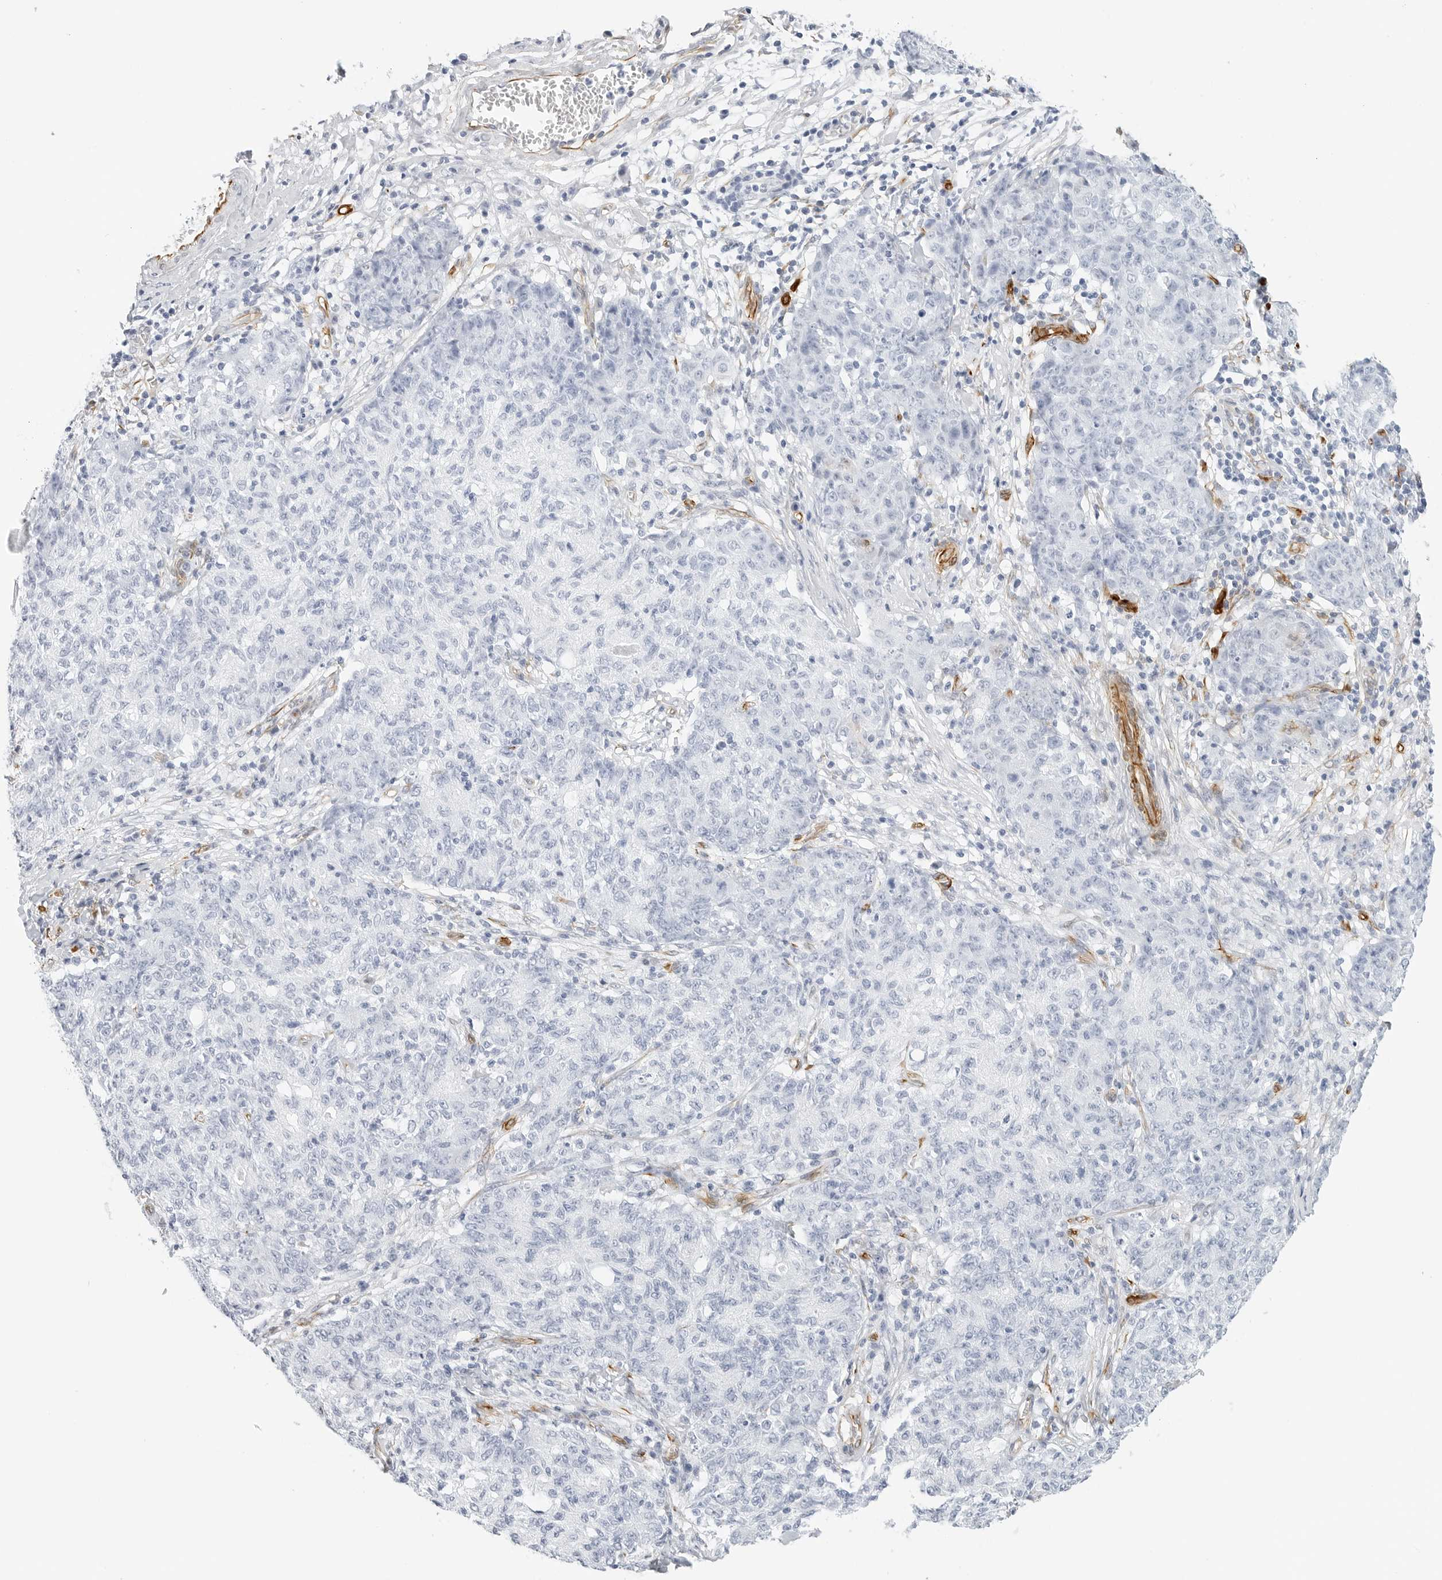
{"staining": {"intensity": "negative", "quantity": "none", "location": "none"}, "tissue": "ovarian cancer", "cell_type": "Tumor cells", "image_type": "cancer", "snomed": [{"axis": "morphology", "description": "Carcinoma, endometroid"}, {"axis": "topography", "description": "Ovary"}], "caption": "The immunohistochemistry micrograph has no significant expression in tumor cells of endometroid carcinoma (ovarian) tissue.", "gene": "NES", "patient": {"sex": "female", "age": 42}}